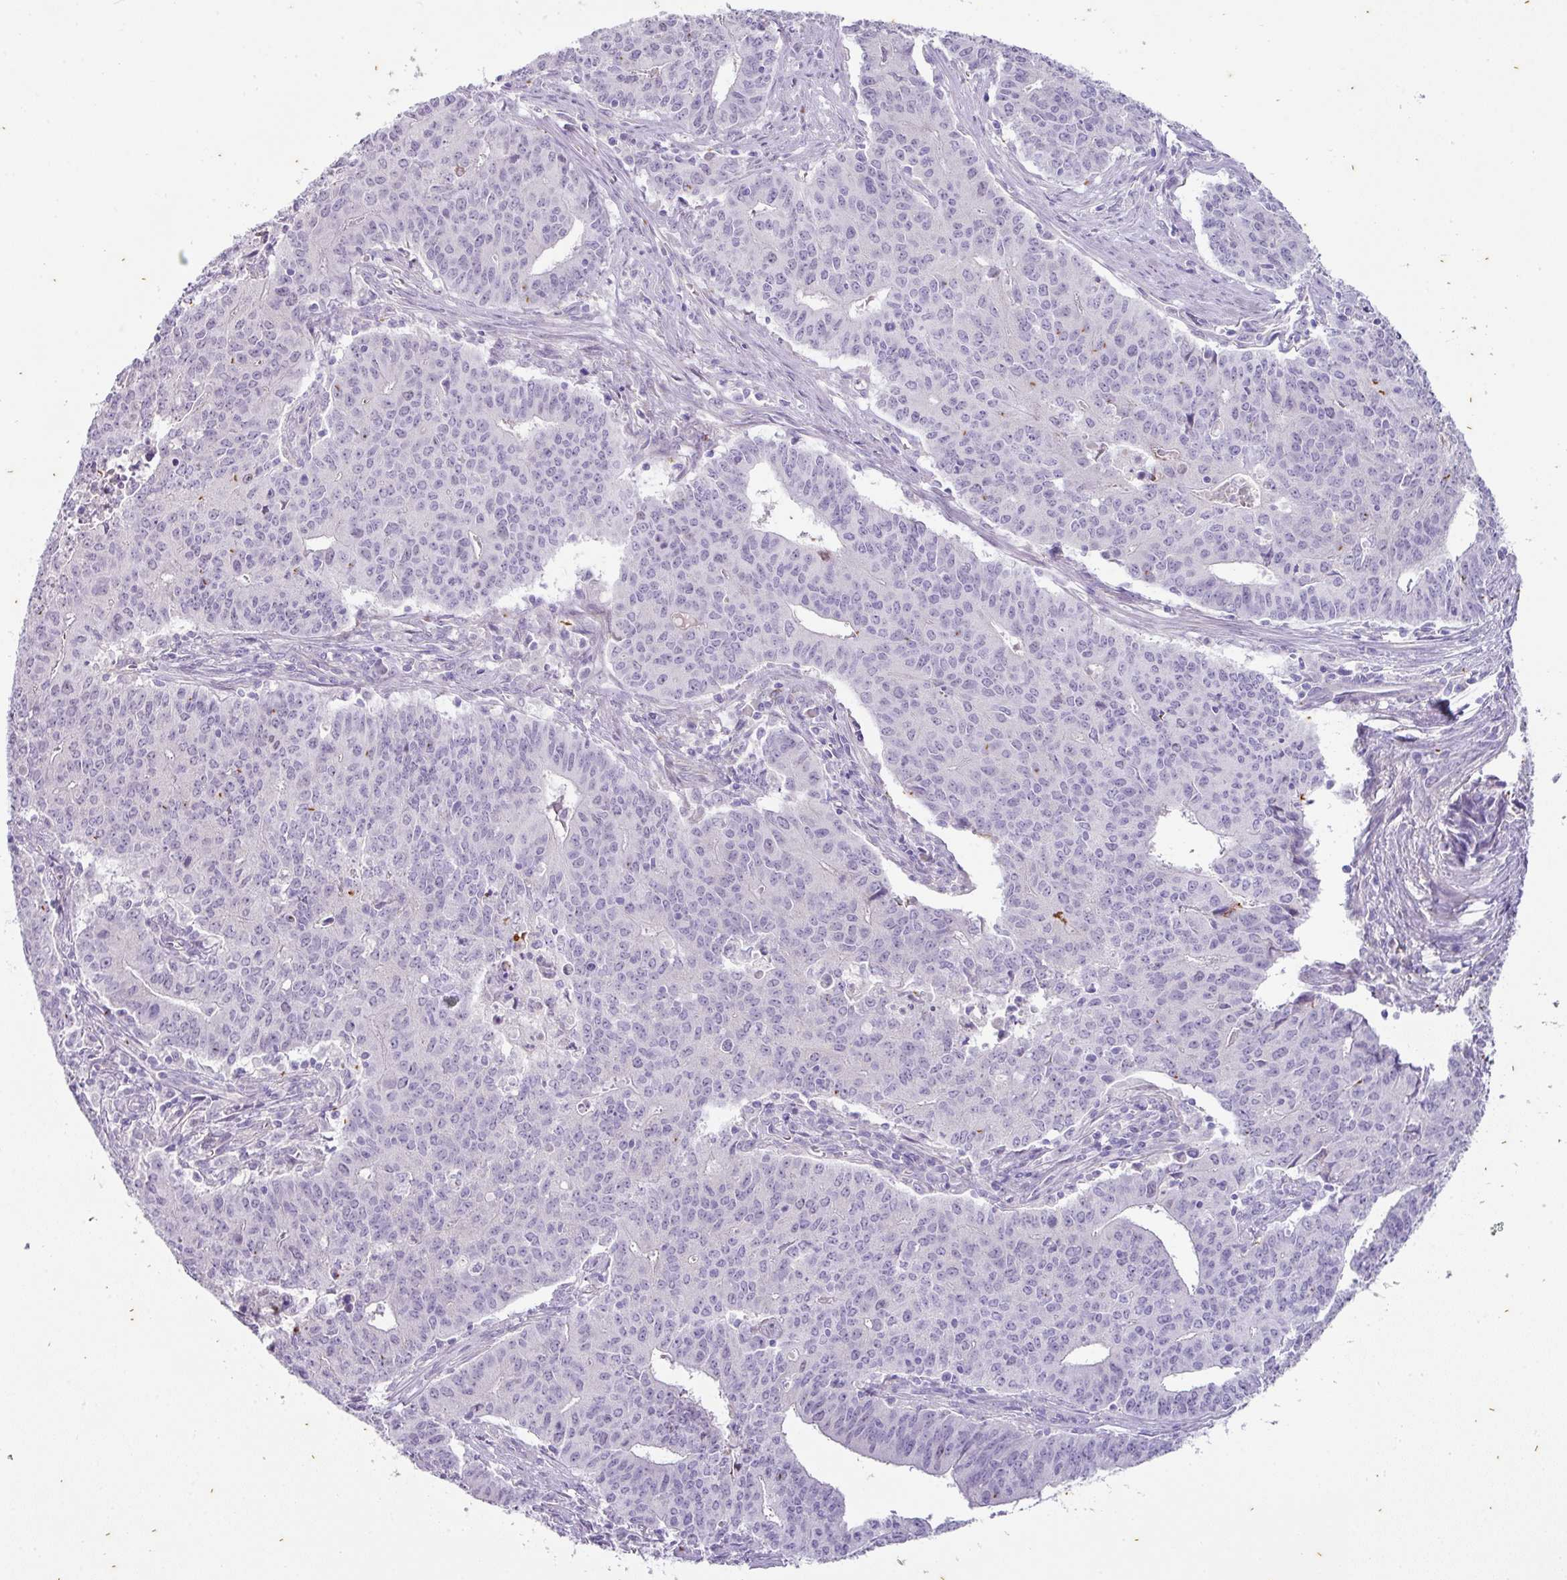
{"staining": {"intensity": "negative", "quantity": "none", "location": "none"}, "tissue": "endometrial cancer", "cell_type": "Tumor cells", "image_type": "cancer", "snomed": [{"axis": "morphology", "description": "Adenocarcinoma, NOS"}, {"axis": "topography", "description": "Endometrium"}], "caption": "This is an immunohistochemistry (IHC) micrograph of adenocarcinoma (endometrial). There is no positivity in tumor cells.", "gene": "OR52N1", "patient": {"sex": "female", "age": 59}}